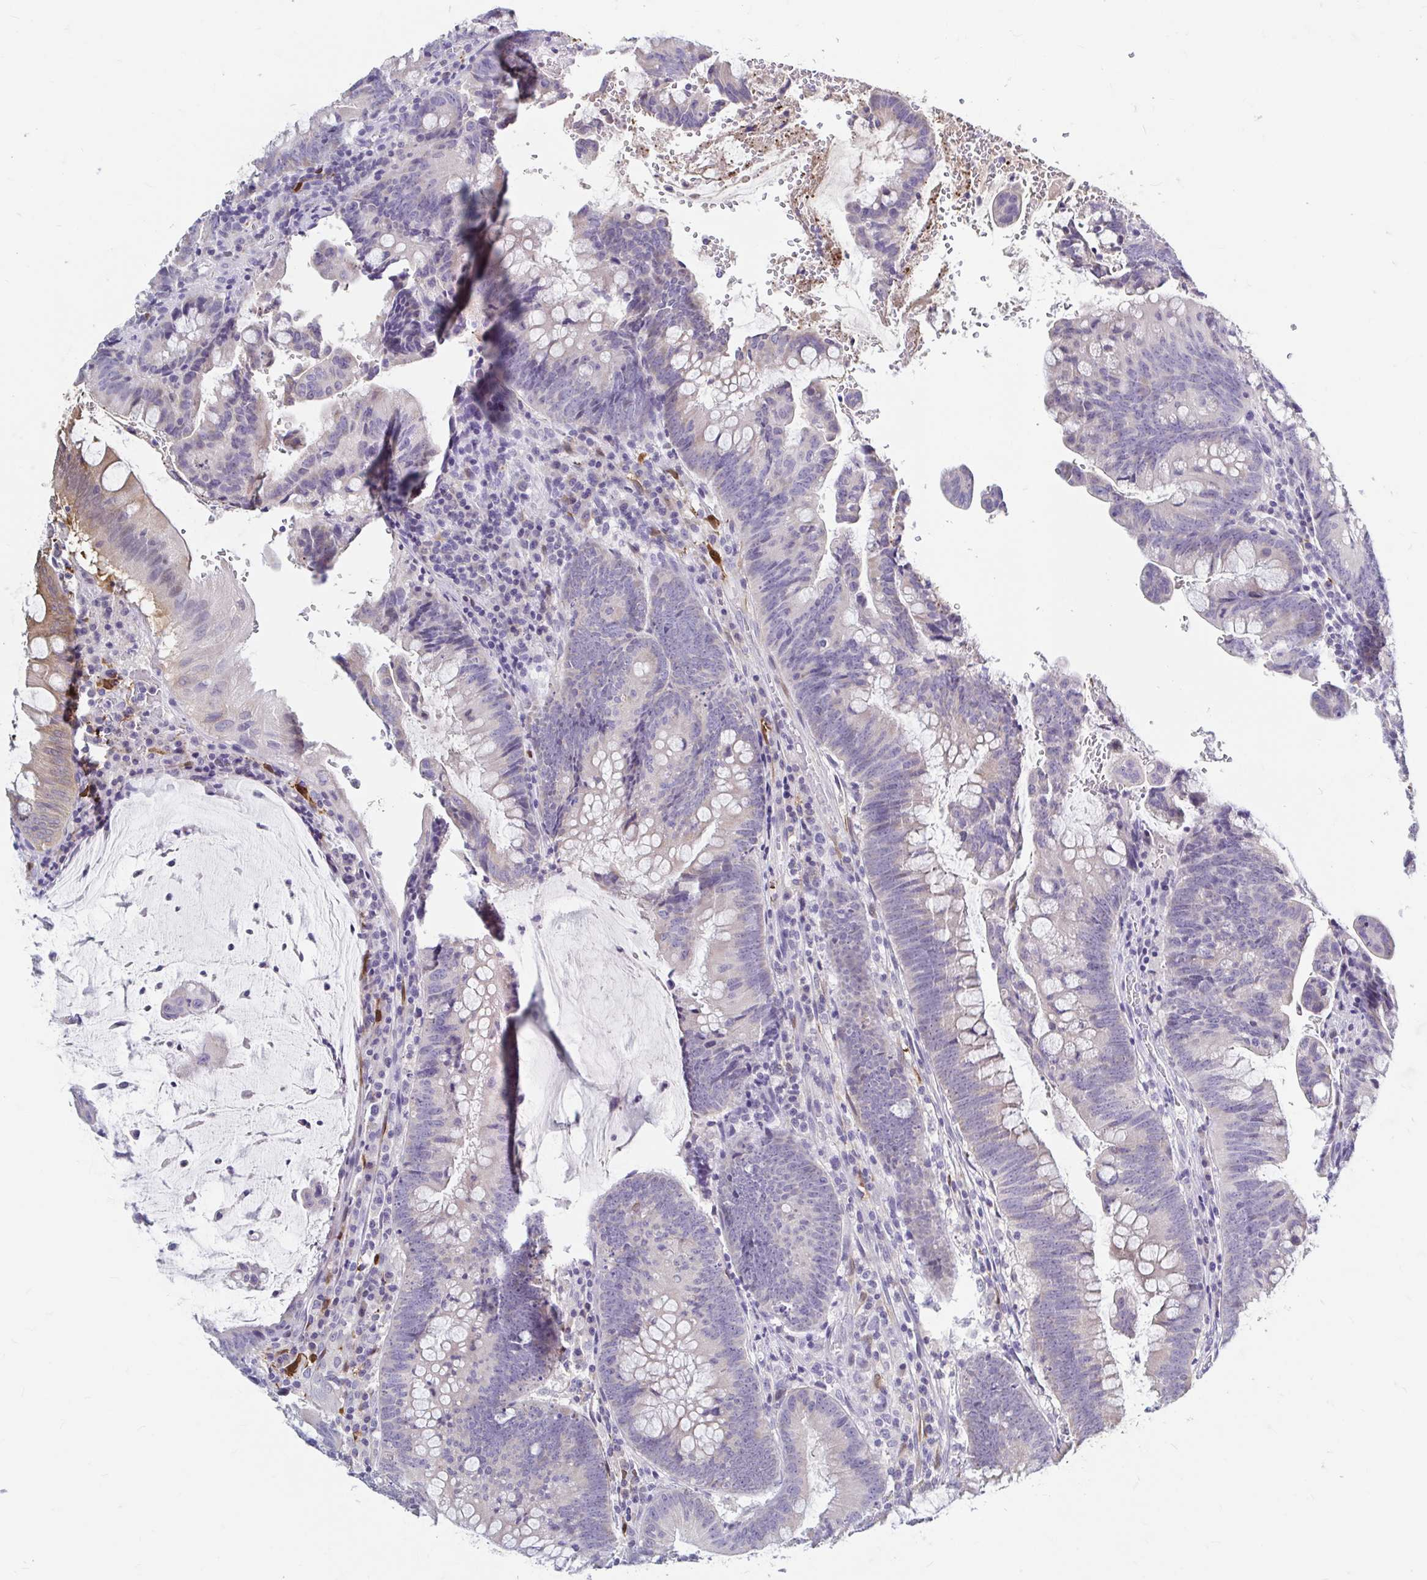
{"staining": {"intensity": "negative", "quantity": "none", "location": "none"}, "tissue": "colorectal cancer", "cell_type": "Tumor cells", "image_type": "cancer", "snomed": [{"axis": "morphology", "description": "Adenocarcinoma, NOS"}, {"axis": "topography", "description": "Colon"}], "caption": "The image displays no significant positivity in tumor cells of colorectal cancer (adenocarcinoma). (DAB immunohistochemistry (IHC), high magnification).", "gene": "ADH1A", "patient": {"sex": "male", "age": 62}}